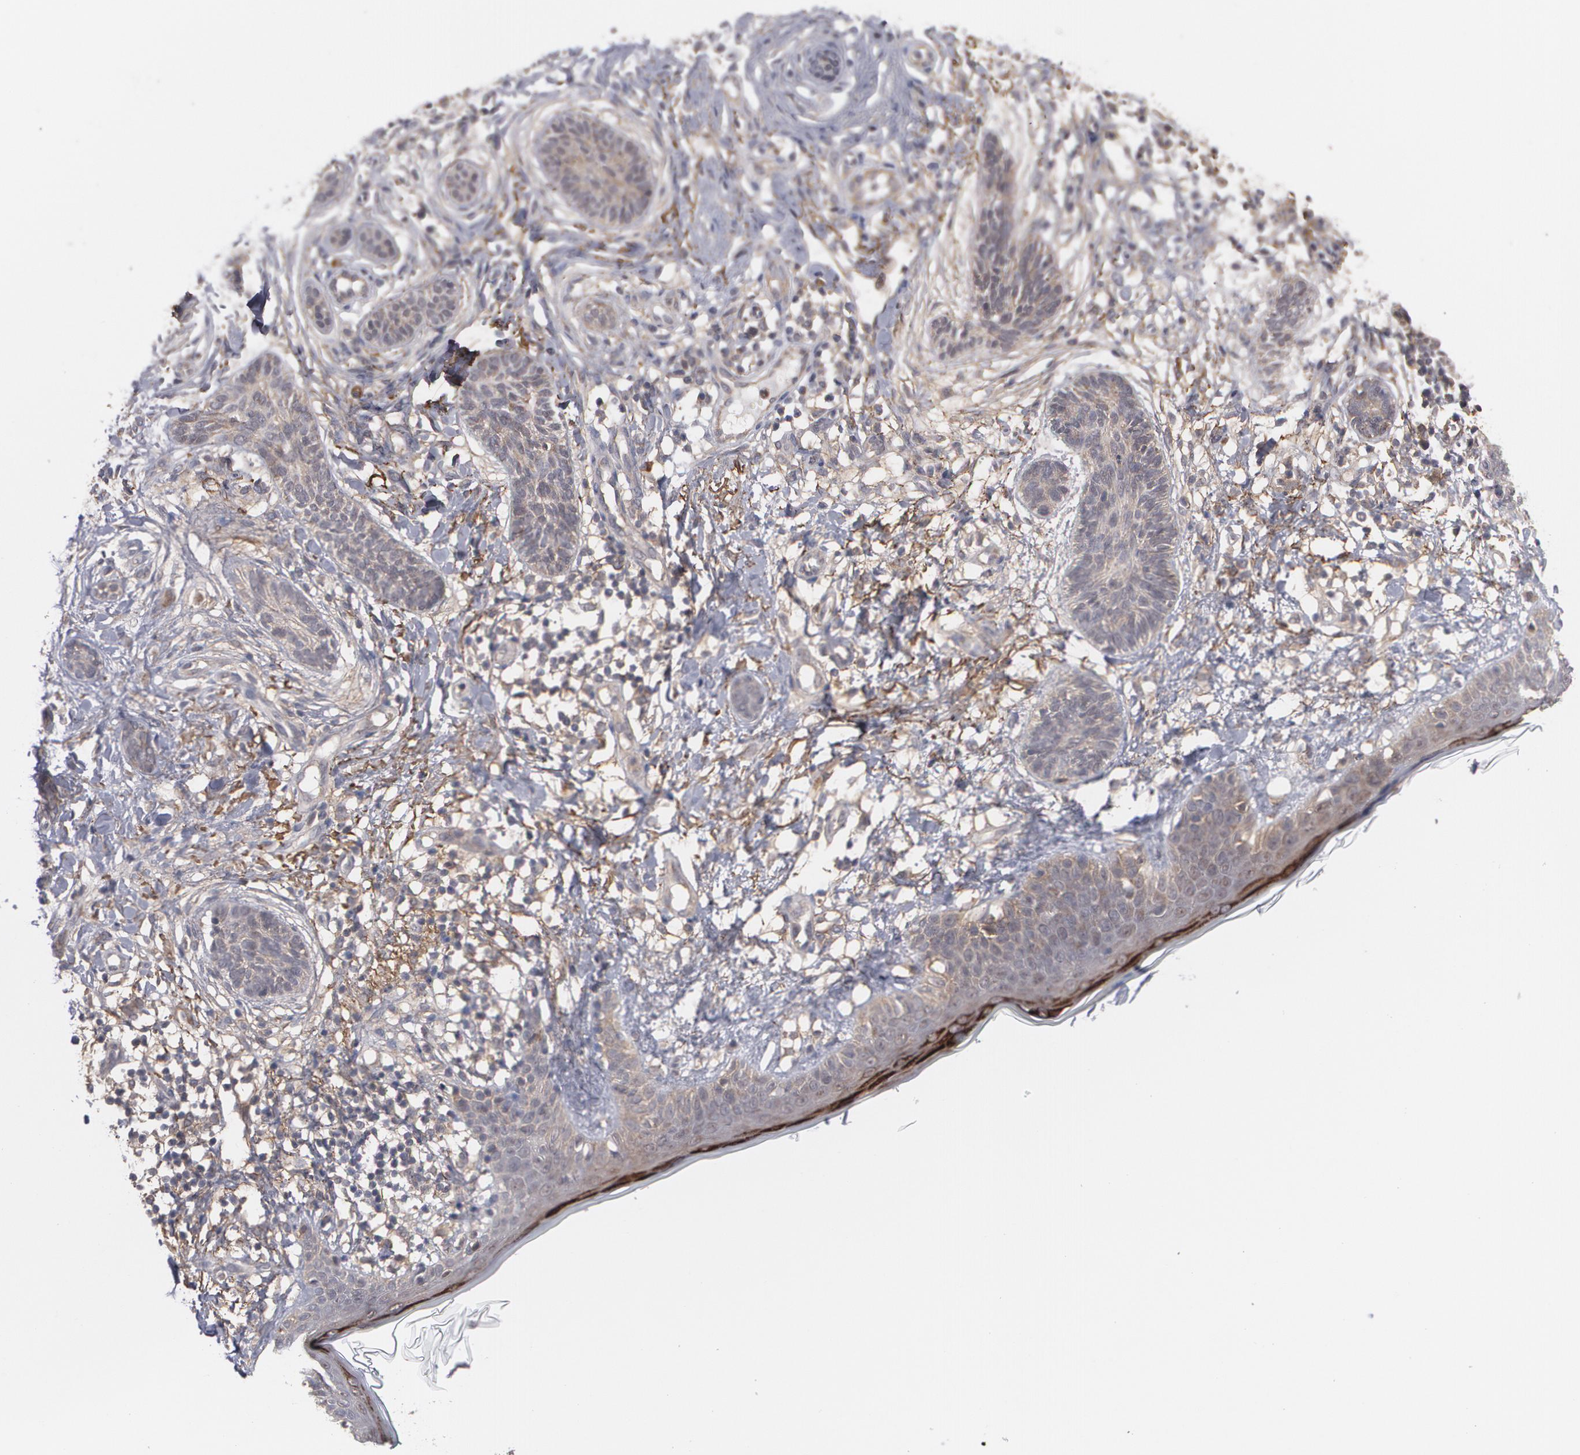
{"staining": {"intensity": "weak", "quantity": ">75%", "location": "cytoplasmic/membranous"}, "tissue": "skin cancer", "cell_type": "Tumor cells", "image_type": "cancer", "snomed": [{"axis": "morphology", "description": "Normal tissue, NOS"}, {"axis": "morphology", "description": "Basal cell carcinoma"}, {"axis": "topography", "description": "Skin"}], "caption": "A high-resolution histopathology image shows IHC staining of skin cancer, which shows weak cytoplasmic/membranous staining in about >75% of tumor cells.", "gene": "BMP6", "patient": {"sex": "male", "age": 63}}